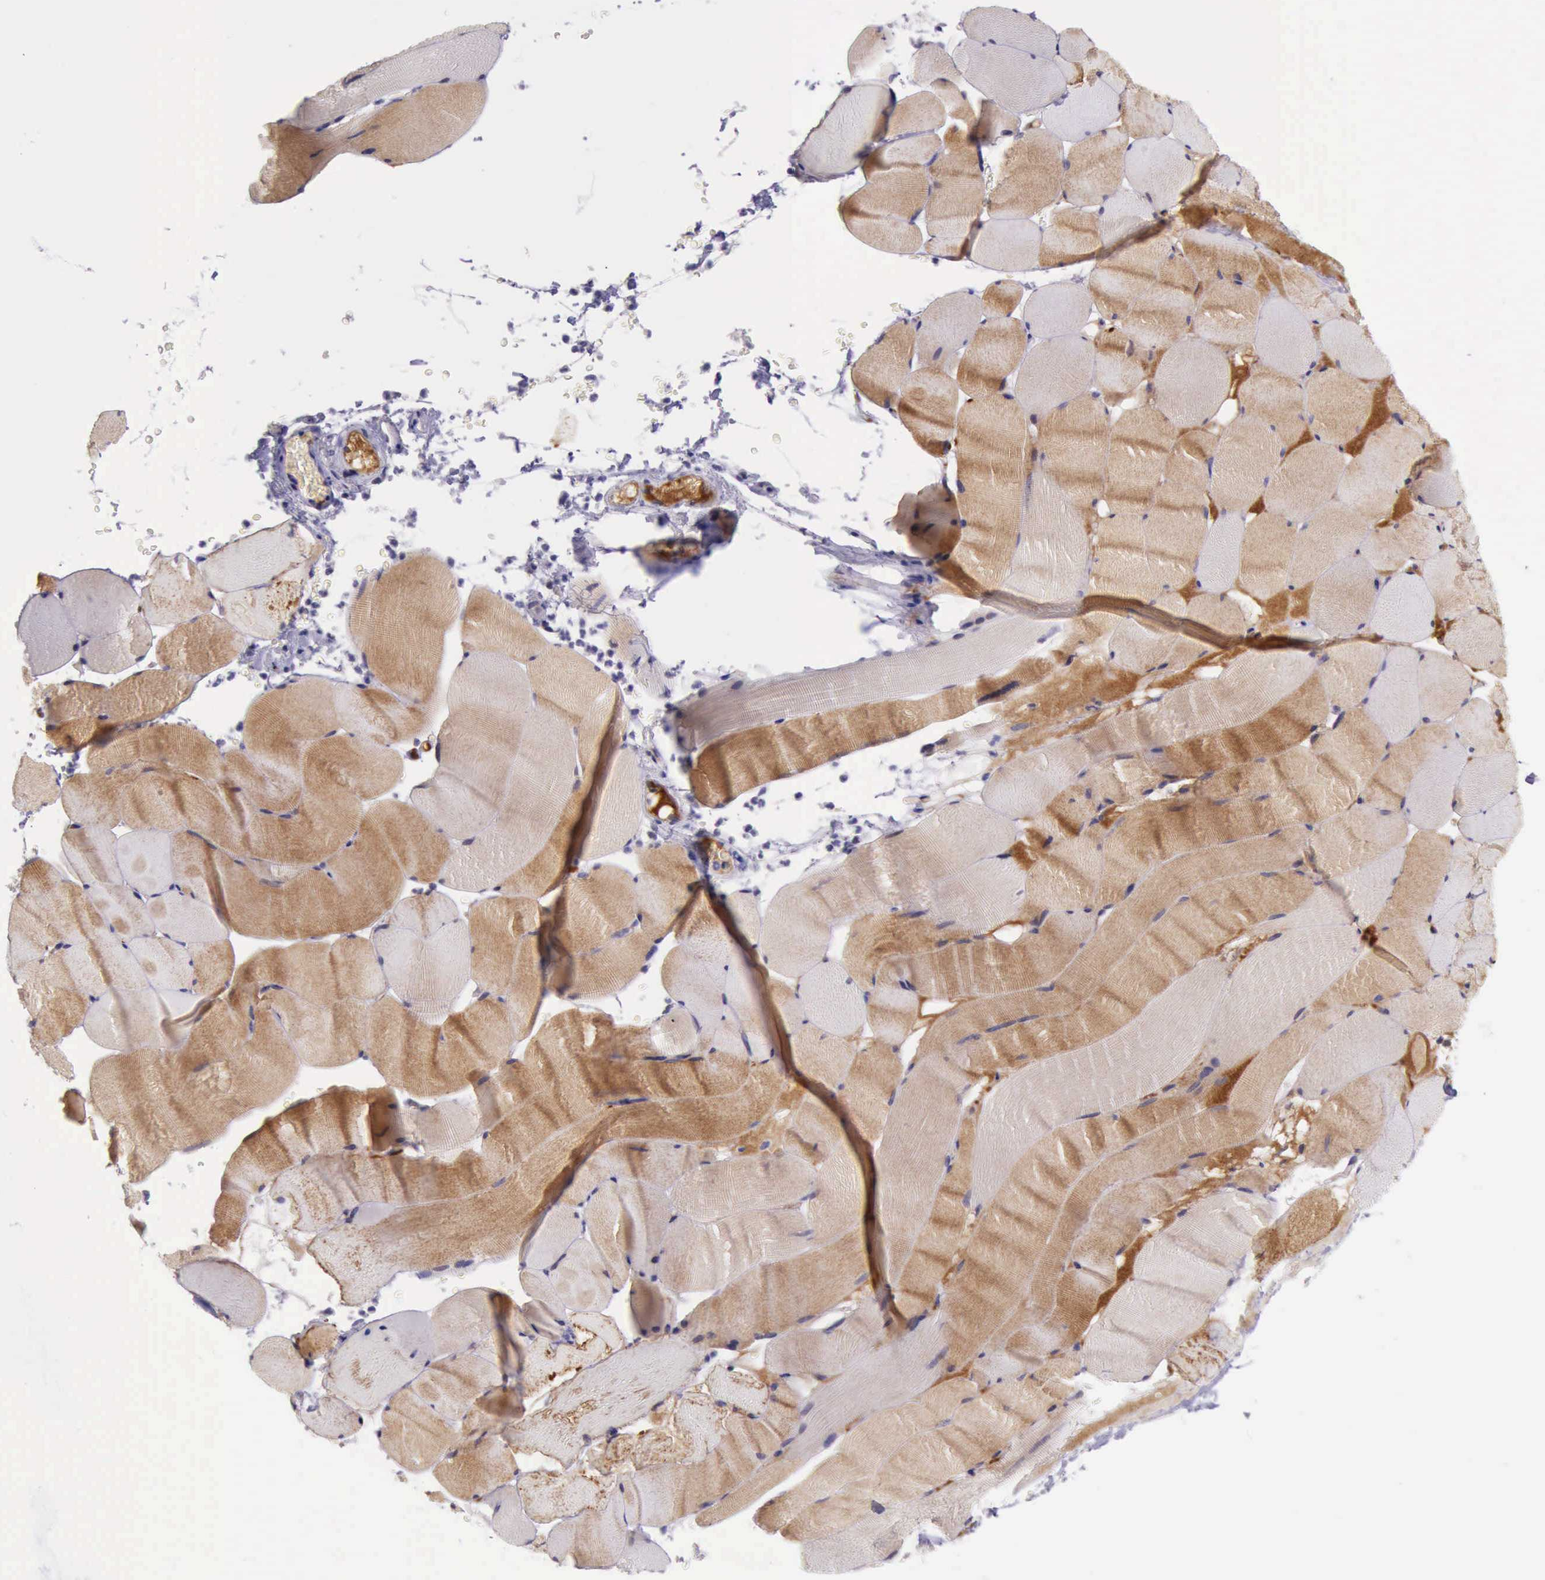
{"staining": {"intensity": "moderate", "quantity": "25%-75%", "location": "cytoplasmic/membranous"}, "tissue": "skeletal muscle", "cell_type": "Myocytes", "image_type": "normal", "snomed": [{"axis": "morphology", "description": "Normal tissue, NOS"}, {"axis": "topography", "description": "Skeletal muscle"}], "caption": "The photomicrograph exhibits staining of unremarkable skeletal muscle, revealing moderate cytoplasmic/membranous protein positivity (brown color) within myocytes. Immunohistochemistry (ihc) stains the protein in brown and the nuclei are stained blue.", "gene": "PARP1", "patient": {"sex": "male", "age": 62}}